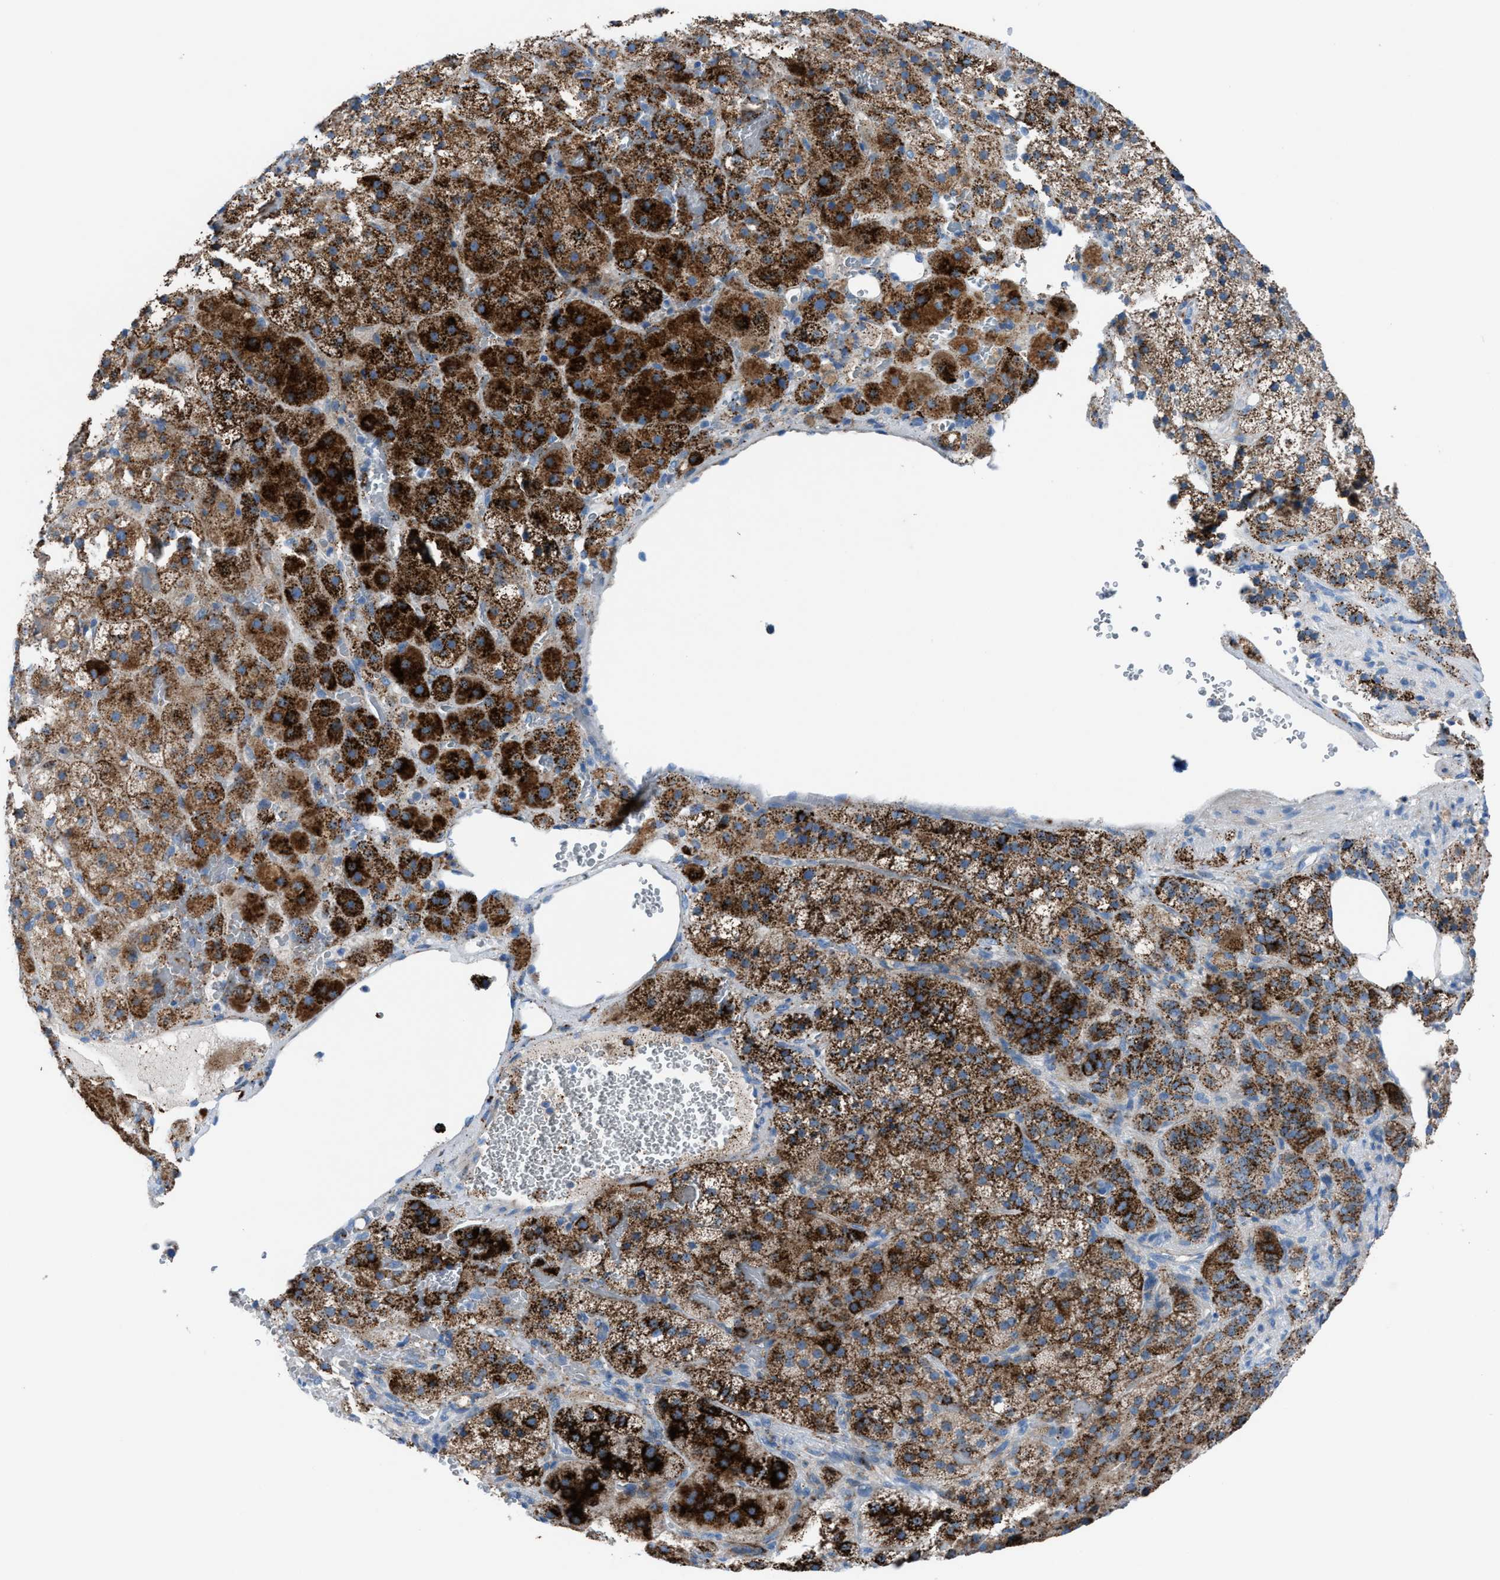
{"staining": {"intensity": "strong", "quantity": ">75%", "location": "cytoplasmic/membranous"}, "tissue": "adrenal gland", "cell_type": "Glandular cells", "image_type": "normal", "snomed": [{"axis": "morphology", "description": "Normal tissue, NOS"}, {"axis": "topography", "description": "Adrenal gland"}], "caption": "A brown stain shows strong cytoplasmic/membranous positivity of a protein in glandular cells of normal adrenal gland. Nuclei are stained in blue.", "gene": "CD1B", "patient": {"sex": "female", "age": 59}}